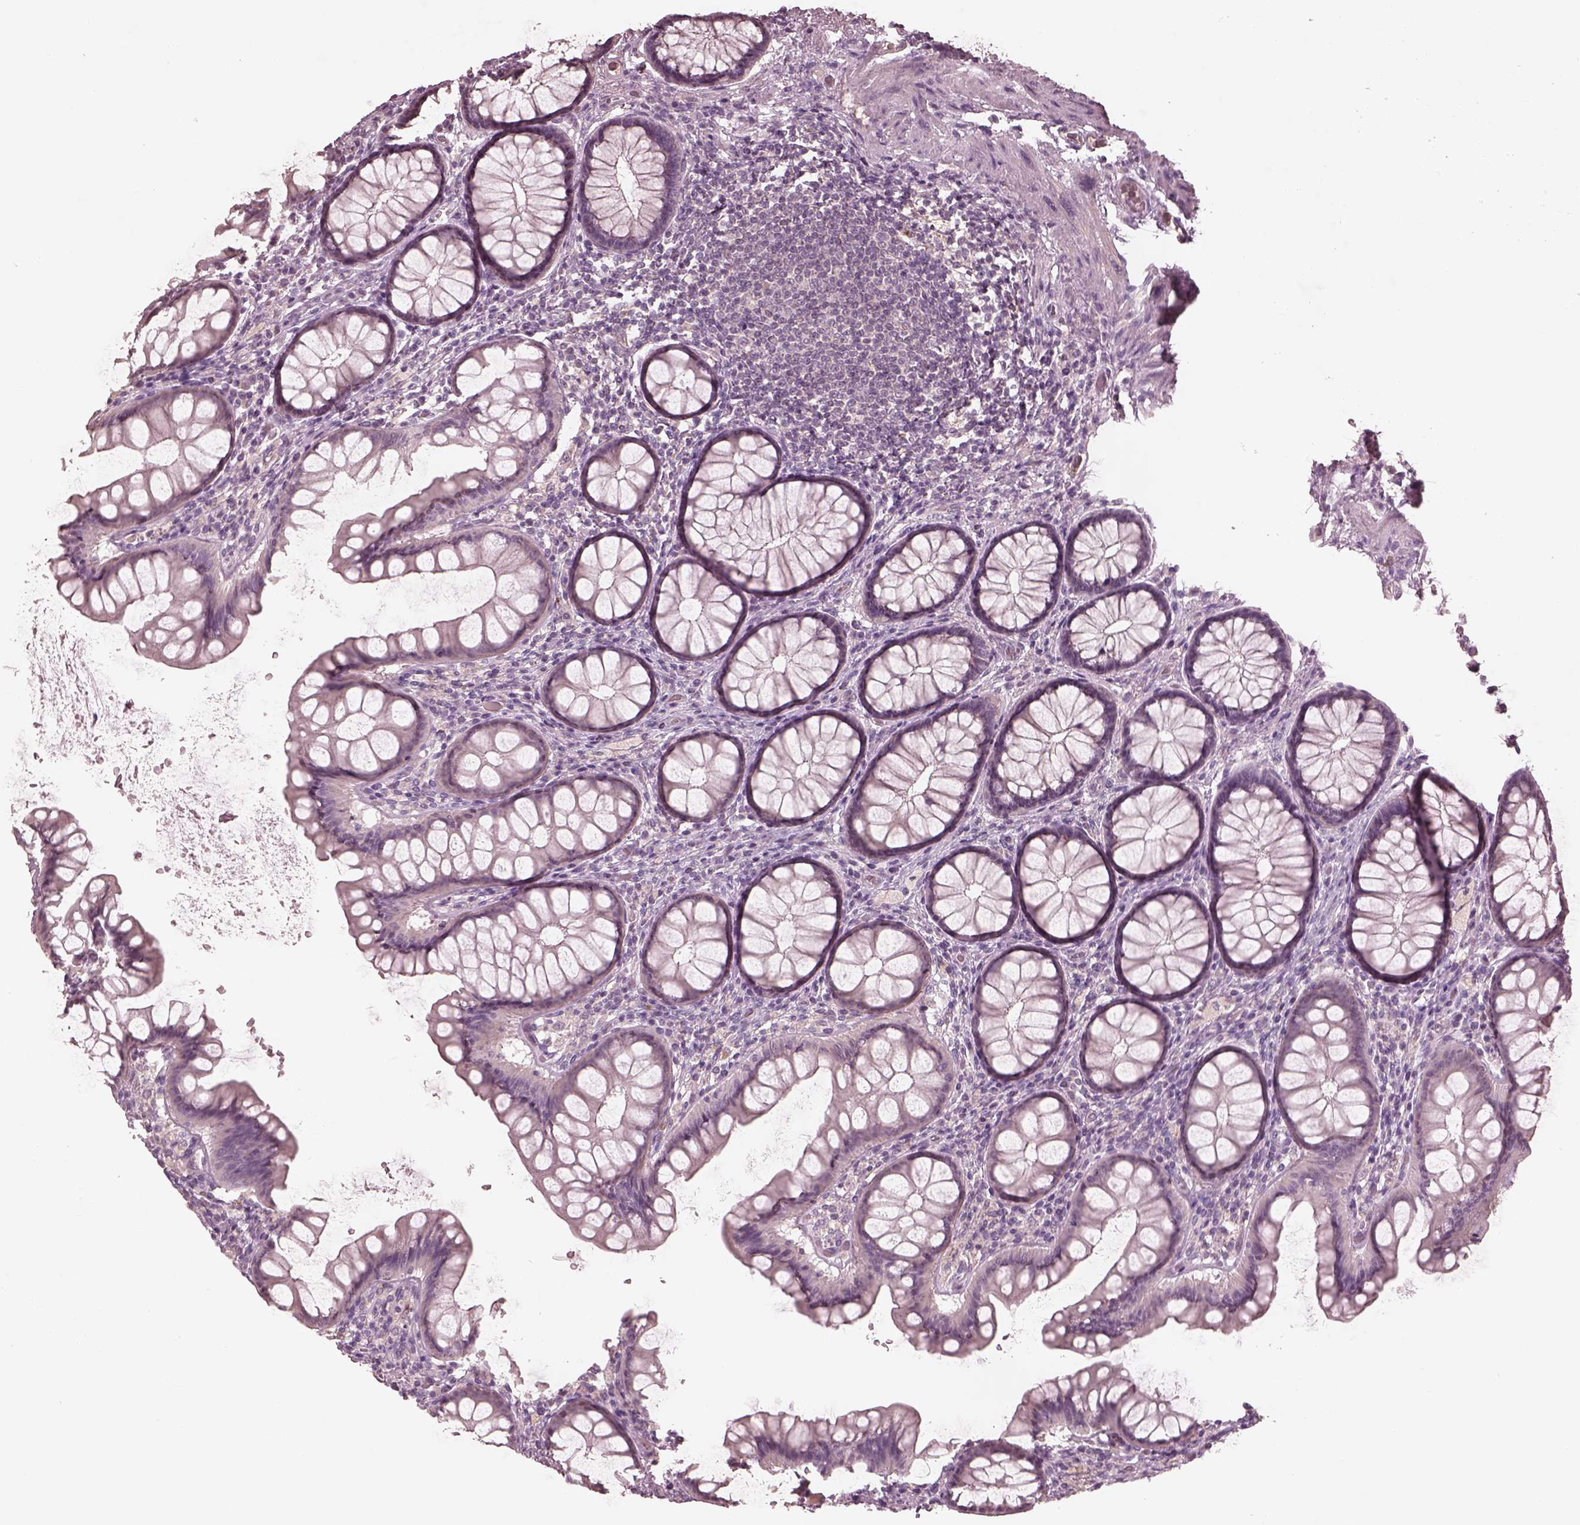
{"staining": {"intensity": "negative", "quantity": "none", "location": "none"}, "tissue": "colon", "cell_type": "Endothelial cells", "image_type": "normal", "snomed": [{"axis": "morphology", "description": "Normal tissue, NOS"}, {"axis": "topography", "description": "Colon"}], "caption": "Endothelial cells are negative for protein expression in benign human colon. (DAB (3,3'-diaminobenzidine) IHC with hematoxylin counter stain).", "gene": "VWA5B1", "patient": {"sex": "female", "age": 65}}